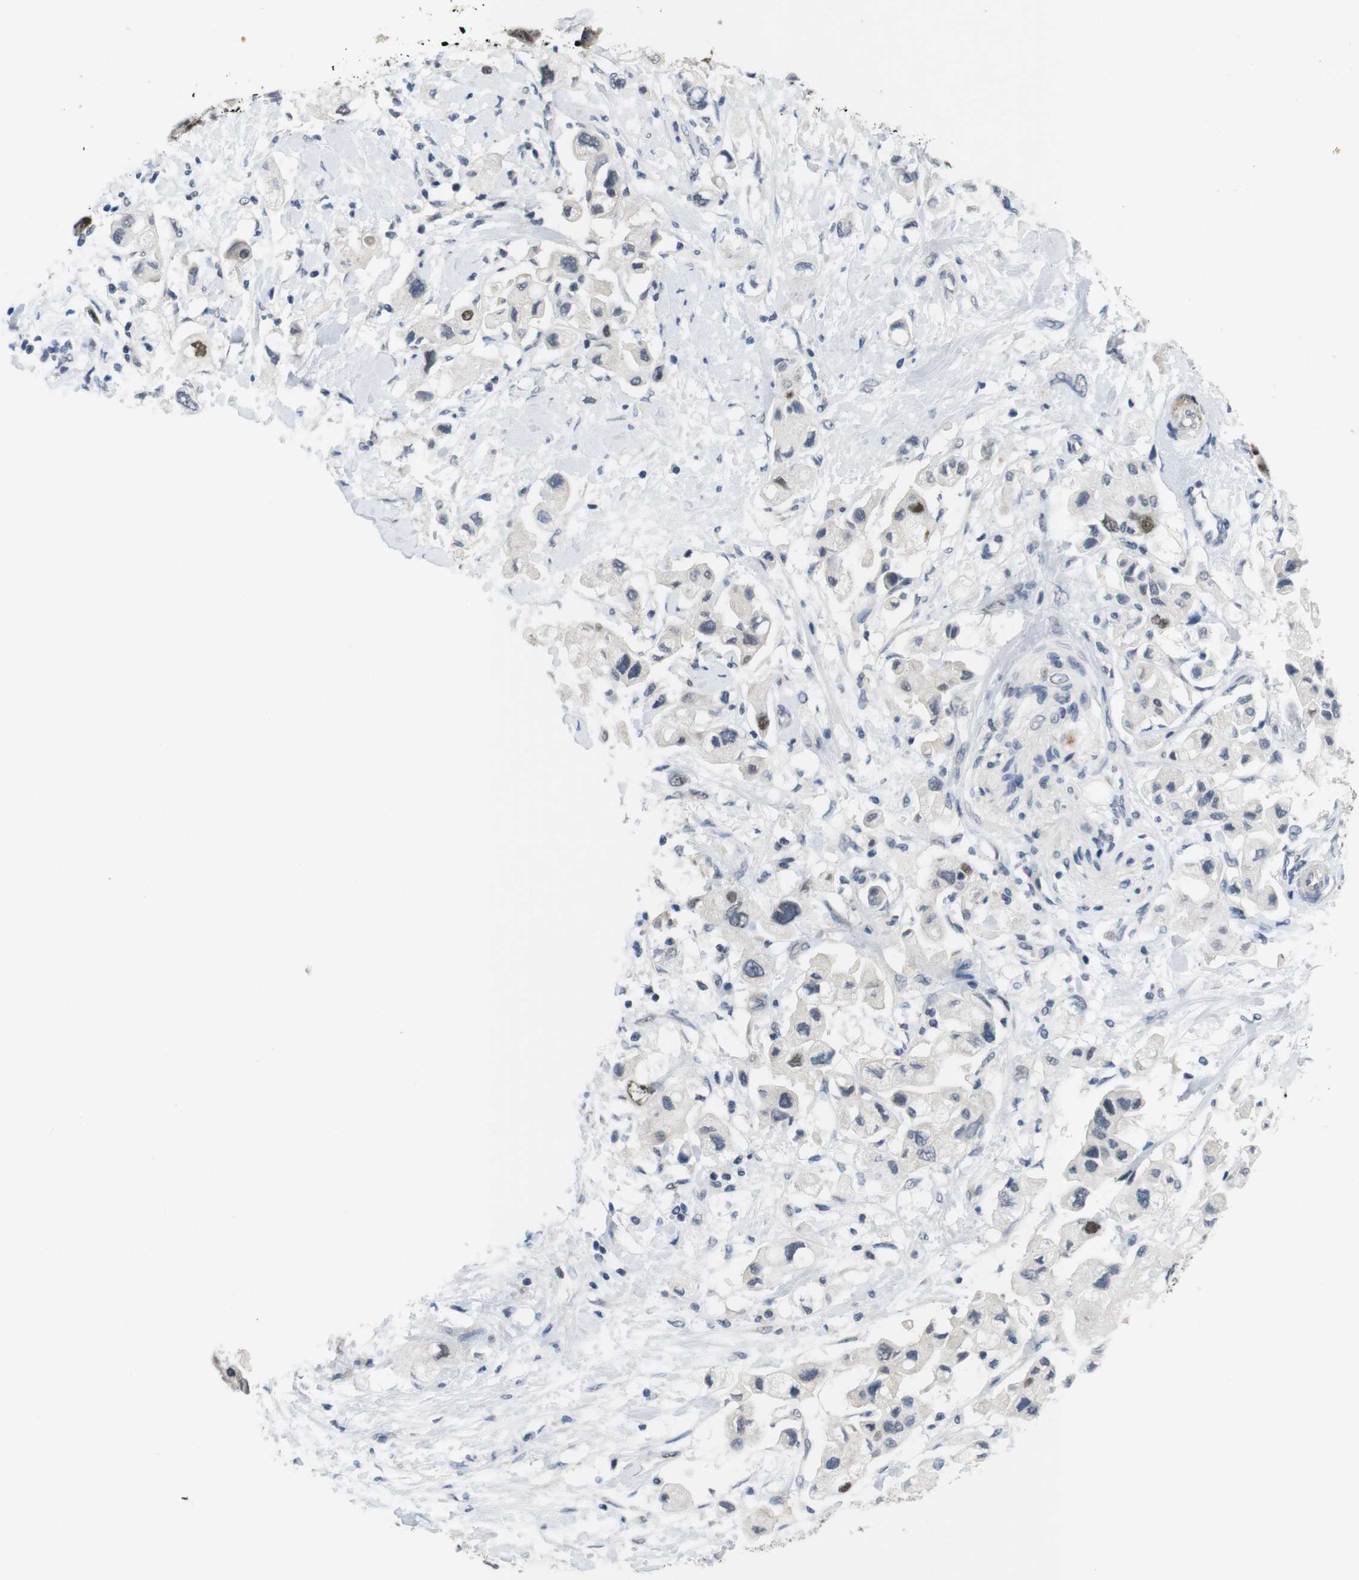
{"staining": {"intensity": "moderate", "quantity": "<25%", "location": "nuclear"}, "tissue": "pancreatic cancer", "cell_type": "Tumor cells", "image_type": "cancer", "snomed": [{"axis": "morphology", "description": "Adenocarcinoma, NOS"}, {"axis": "topography", "description": "Pancreas"}], "caption": "Protein expression analysis of pancreatic cancer shows moderate nuclear expression in approximately <25% of tumor cells. The staining is performed using DAB brown chromogen to label protein expression. The nuclei are counter-stained blue using hematoxylin.", "gene": "SKP2", "patient": {"sex": "female", "age": 56}}